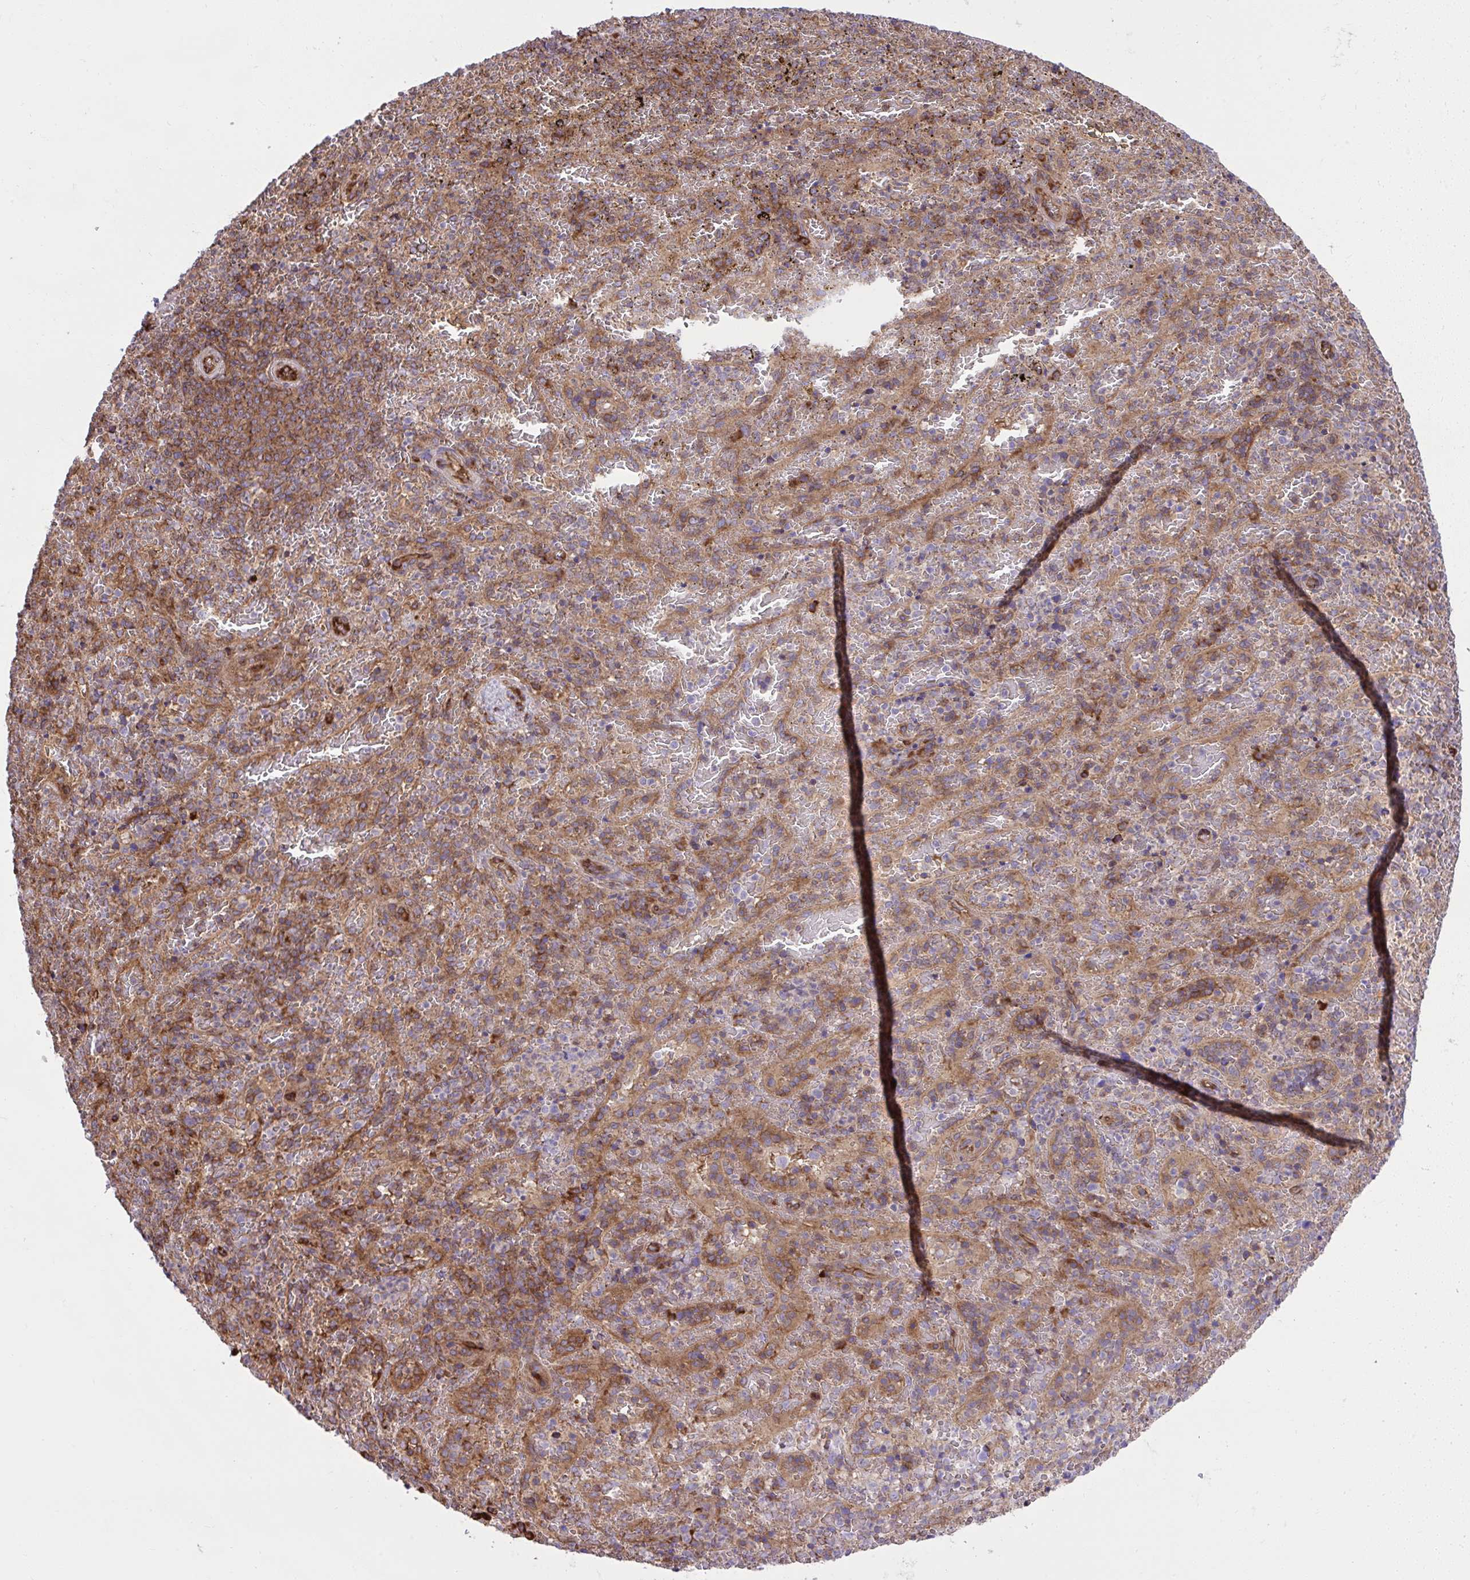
{"staining": {"intensity": "weak", "quantity": ">75%", "location": "cytoplasmic/membranous"}, "tissue": "spleen", "cell_type": "Cells in red pulp", "image_type": "normal", "snomed": [{"axis": "morphology", "description": "Normal tissue, NOS"}, {"axis": "topography", "description": "Spleen"}], "caption": "This image shows immunohistochemistry staining of benign spleen, with low weak cytoplasmic/membranous staining in approximately >75% of cells in red pulp.", "gene": "NMNAT3", "patient": {"sex": "female", "age": 50}}